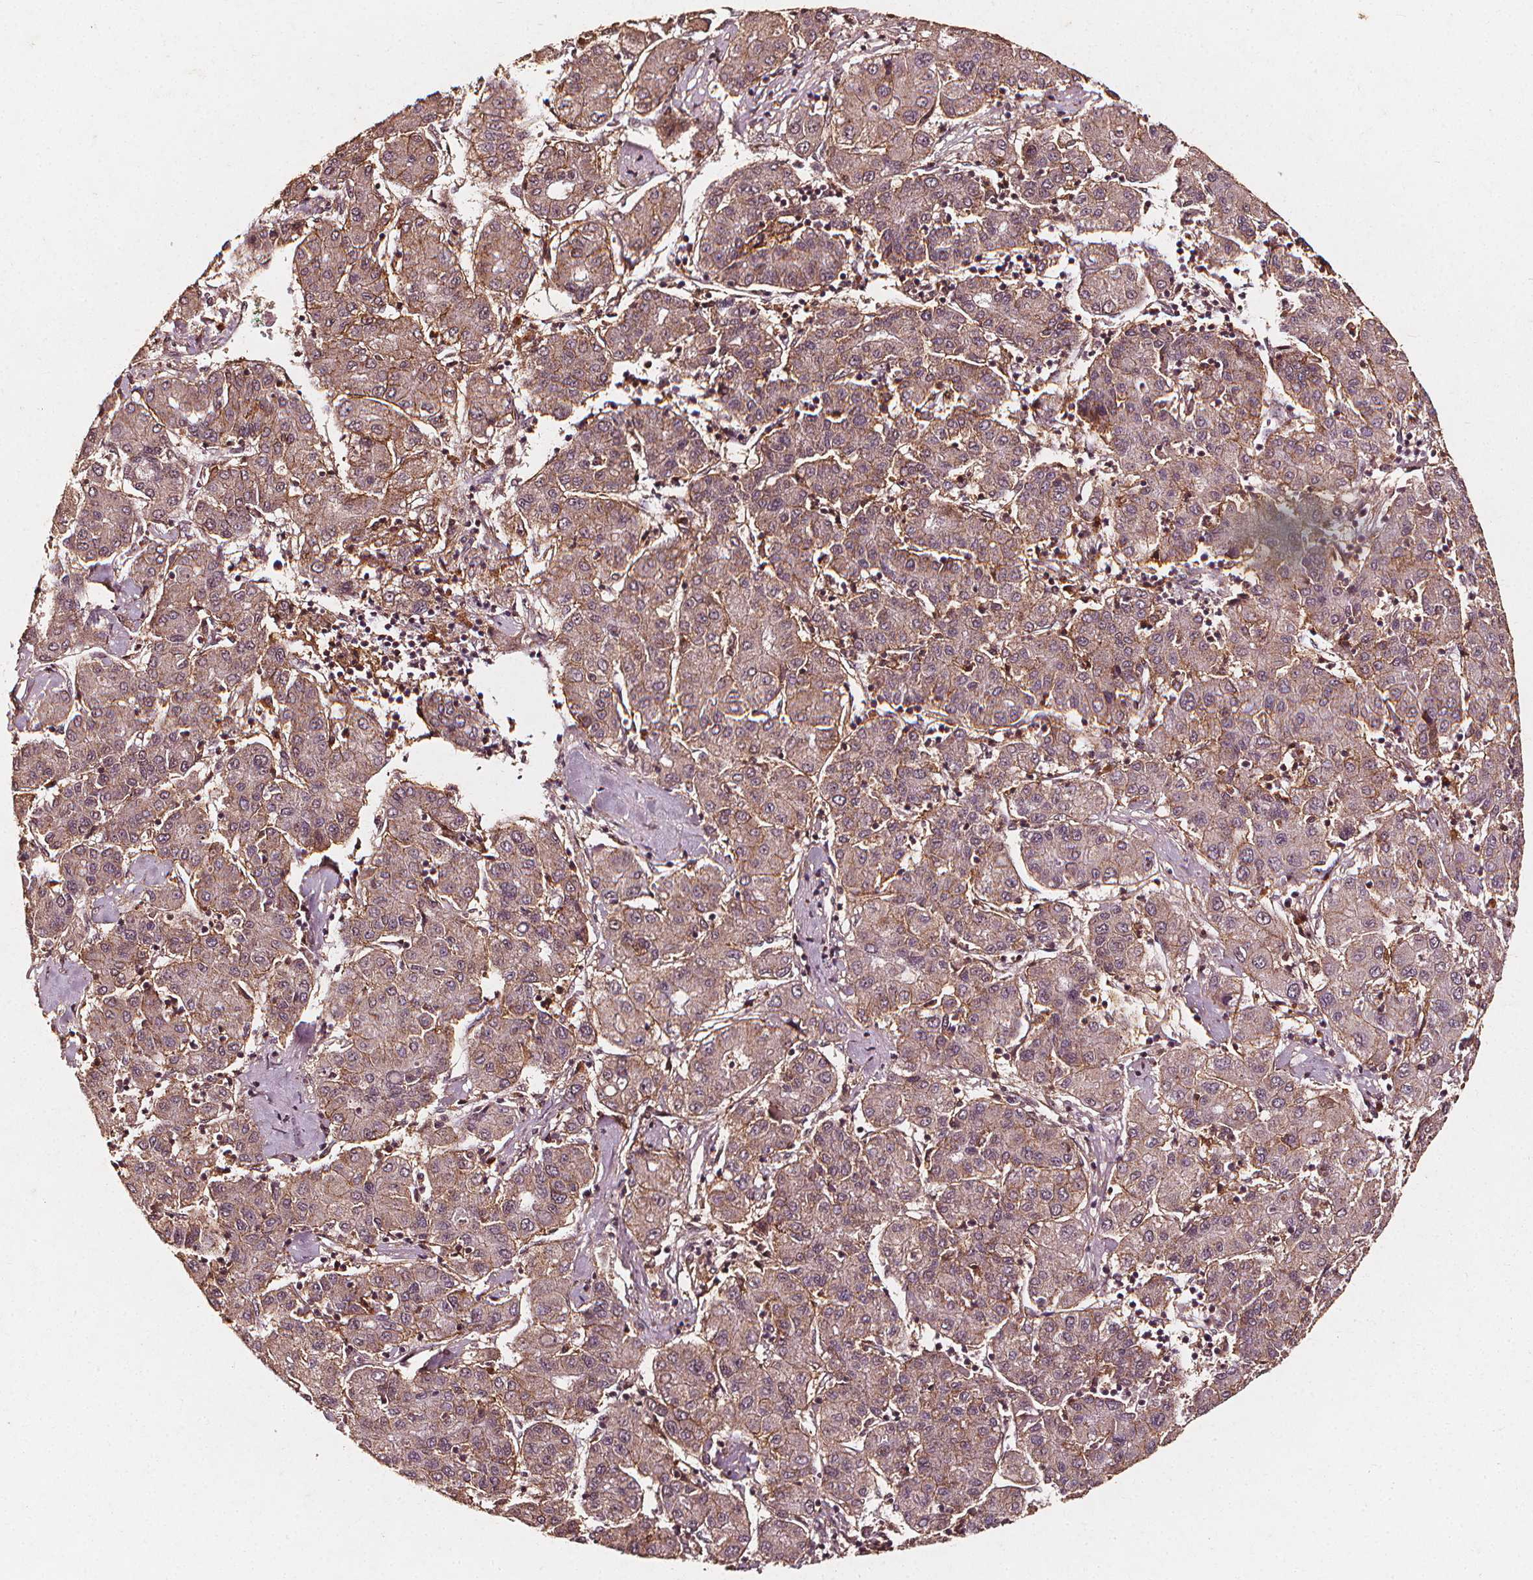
{"staining": {"intensity": "weak", "quantity": "25%-75%", "location": "cytoplasmic/membranous"}, "tissue": "liver cancer", "cell_type": "Tumor cells", "image_type": "cancer", "snomed": [{"axis": "morphology", "description": "Carcinoma, Hepatocellular, NOS"}, {"axis": "topography", "description": "Liver"}], "caption": "The photomicrograph exhibits staining of liver hepatocellular carcinoma, revealing weak cytoplasmic/membranous protein staining (brown color) within tumor cells. Using DAB (3,3'-diaminobenzidine) (brown) and hematoxylin (blue) stains, captured at high magnification using brightfield microscopy.", "gene": "ABCA1", "patient": {"sex": "male", "age": 65}}